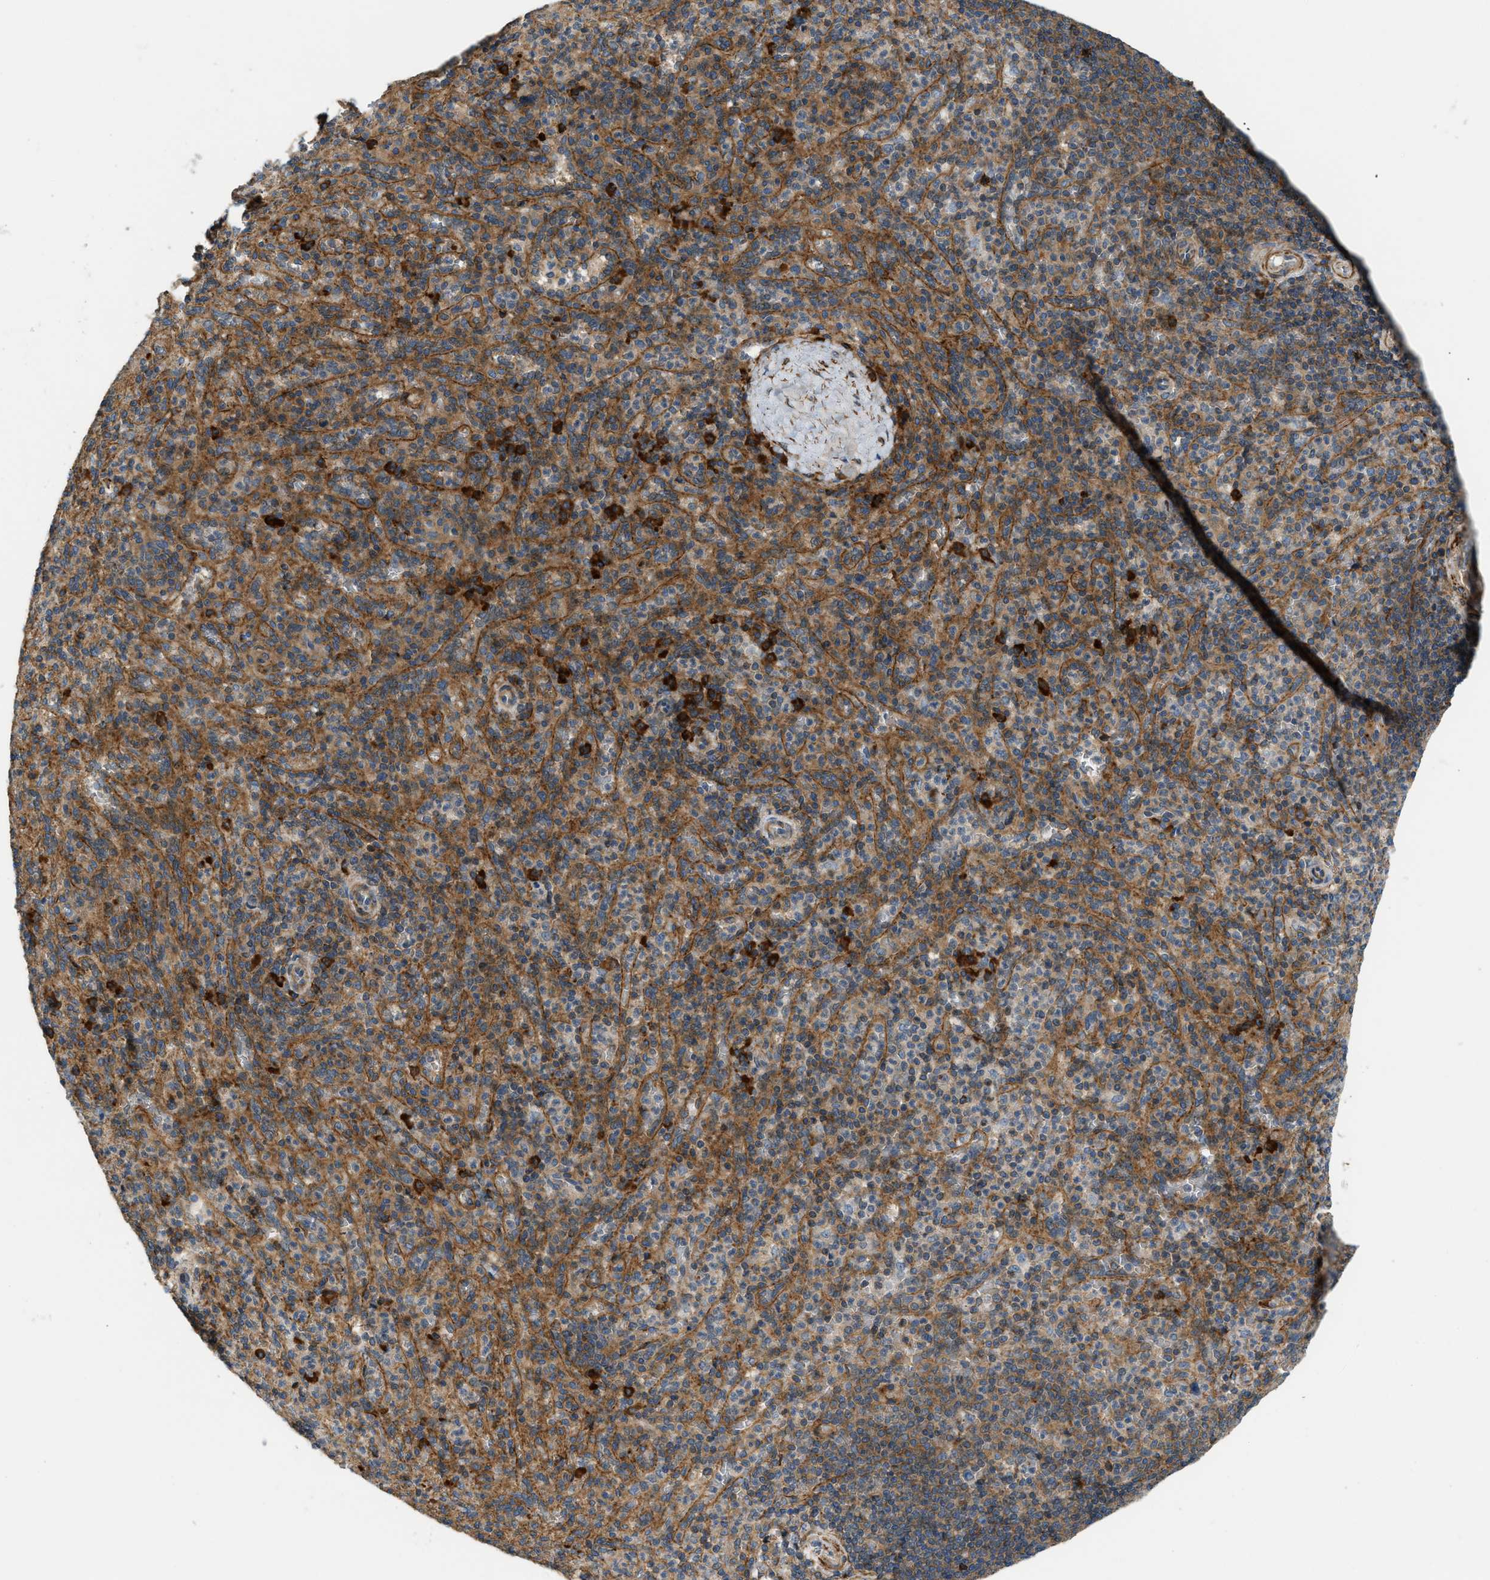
{"staining": {"intensity": "moderate", "quantity": "25%-75%", "location": "cytoplasmic/membranous"}, "tissue": "spleen", "cell_type": "Cells in red pulp", "image_type": "normal", "snomed": [{"axis": "morphology", "description": "Normal tissue, NOS"}, {"axis": "topography", "description": "Spleen"}], "caption": "Cells in red pulp demonstrate medium levels of moderate cytoplasmic/membranous staining in about 25%-75% of cells in benign spleen.", "gene": "BTN3A2", "patient": {"sex": "male", "age": 36}}